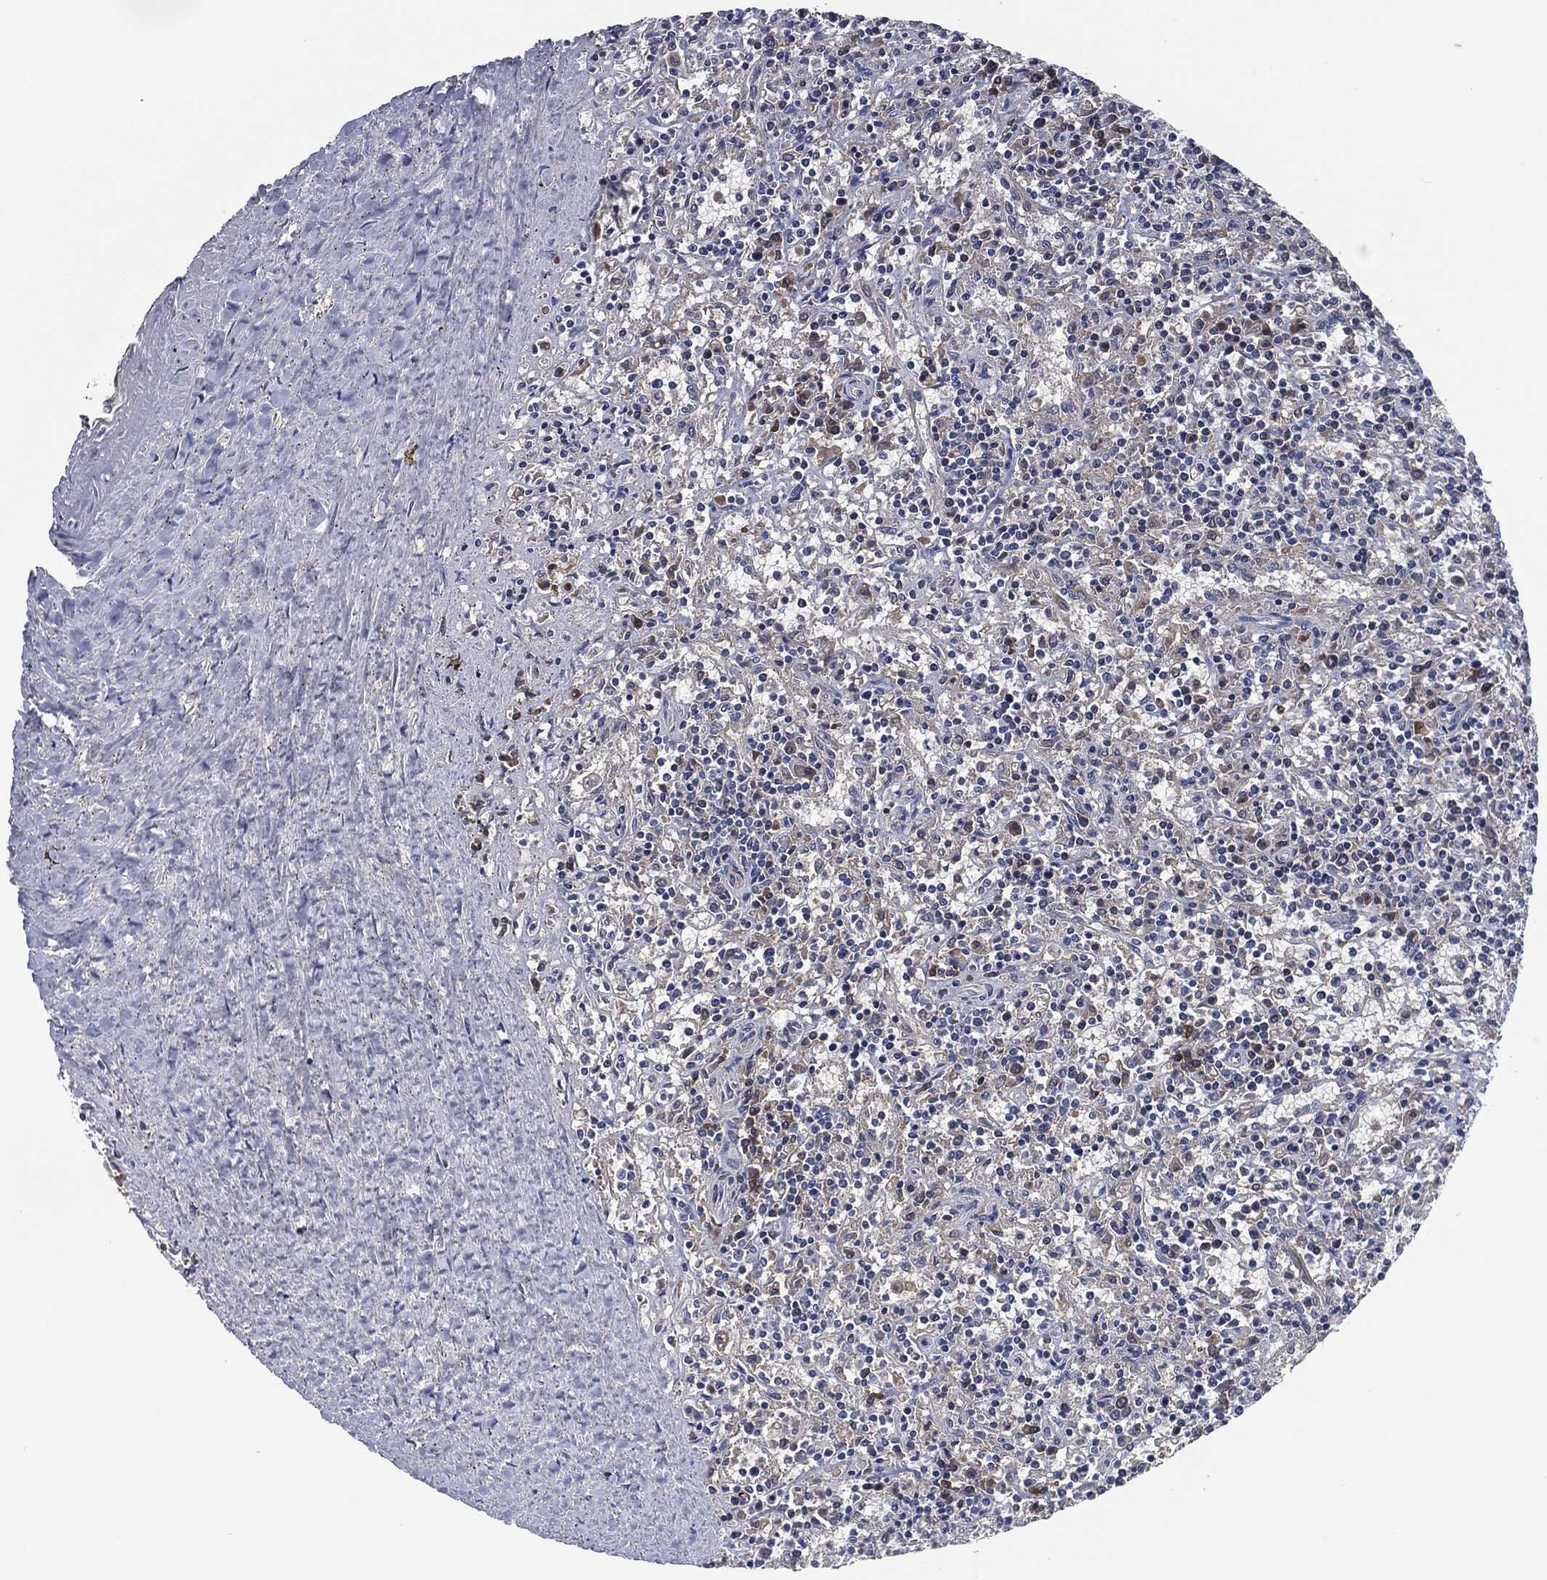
{"staining": {"intensity": "moderate", "quantity": "<25%", "location": "cytoplasmic/membranous"}, "tissue": "lymphoma", "cell_type": "Tumor cells", "image_type": "cancer", "snomed": [{"axis": "morphology", "description": "Malignant lymphoma, non-Hodgkin's type, Low grade"}, {"axis": "topography", "description": "Spleen"}], "caption": "IHC photomicrograph of malignant lymphoma, non-Hodgkin's type (low-grade) stained for a protein (brown), which displays low levels of moderate cytoplasmic/membranous staining in about <25% of tumor cells.", "gene": "IL2RG", "patient": {"sex": "male", "age": 62}}